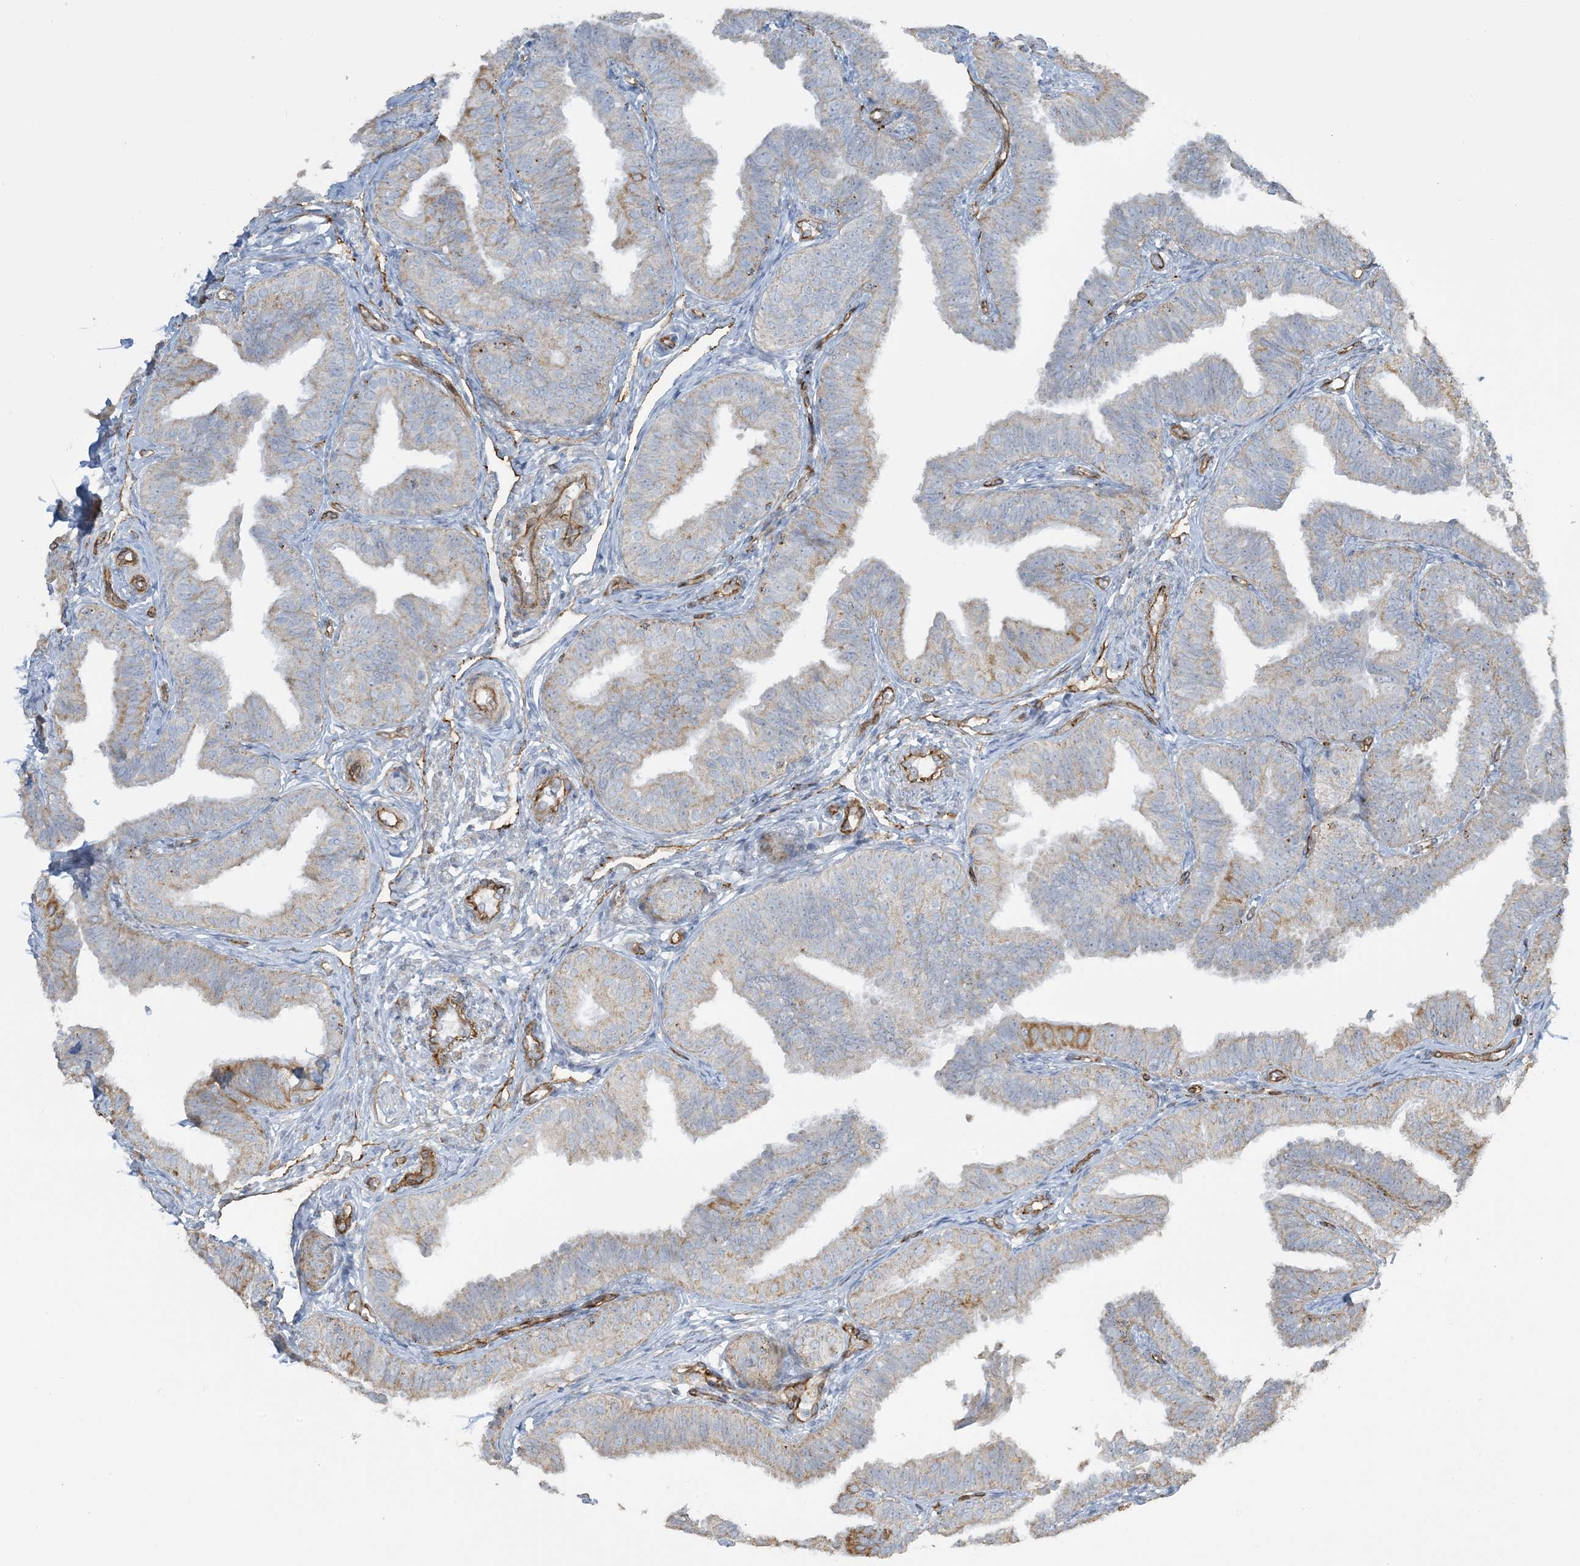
{"staining": {"intensity": "weak", "quantity": "25%-75%", "location": "cytoplasmic/membranous"}, "tissue": "fallopian tube", "cell_type": "Glandular cells", "image_type": "normal", "snomed": [{"axis": "morphology", "description": "Normal tissue, NOS"}, {"axis": "topography", "description": "Fallopian tube"}], "caption": "Immunohistochemical staining of unremarkable fallopian tube exhibits low levels of weak cytoplasmic/membranous positivity in approximately 25%-75% of glandular cells.", "gene": "AGA", "patient": {"sex": "female", "age": 35}}